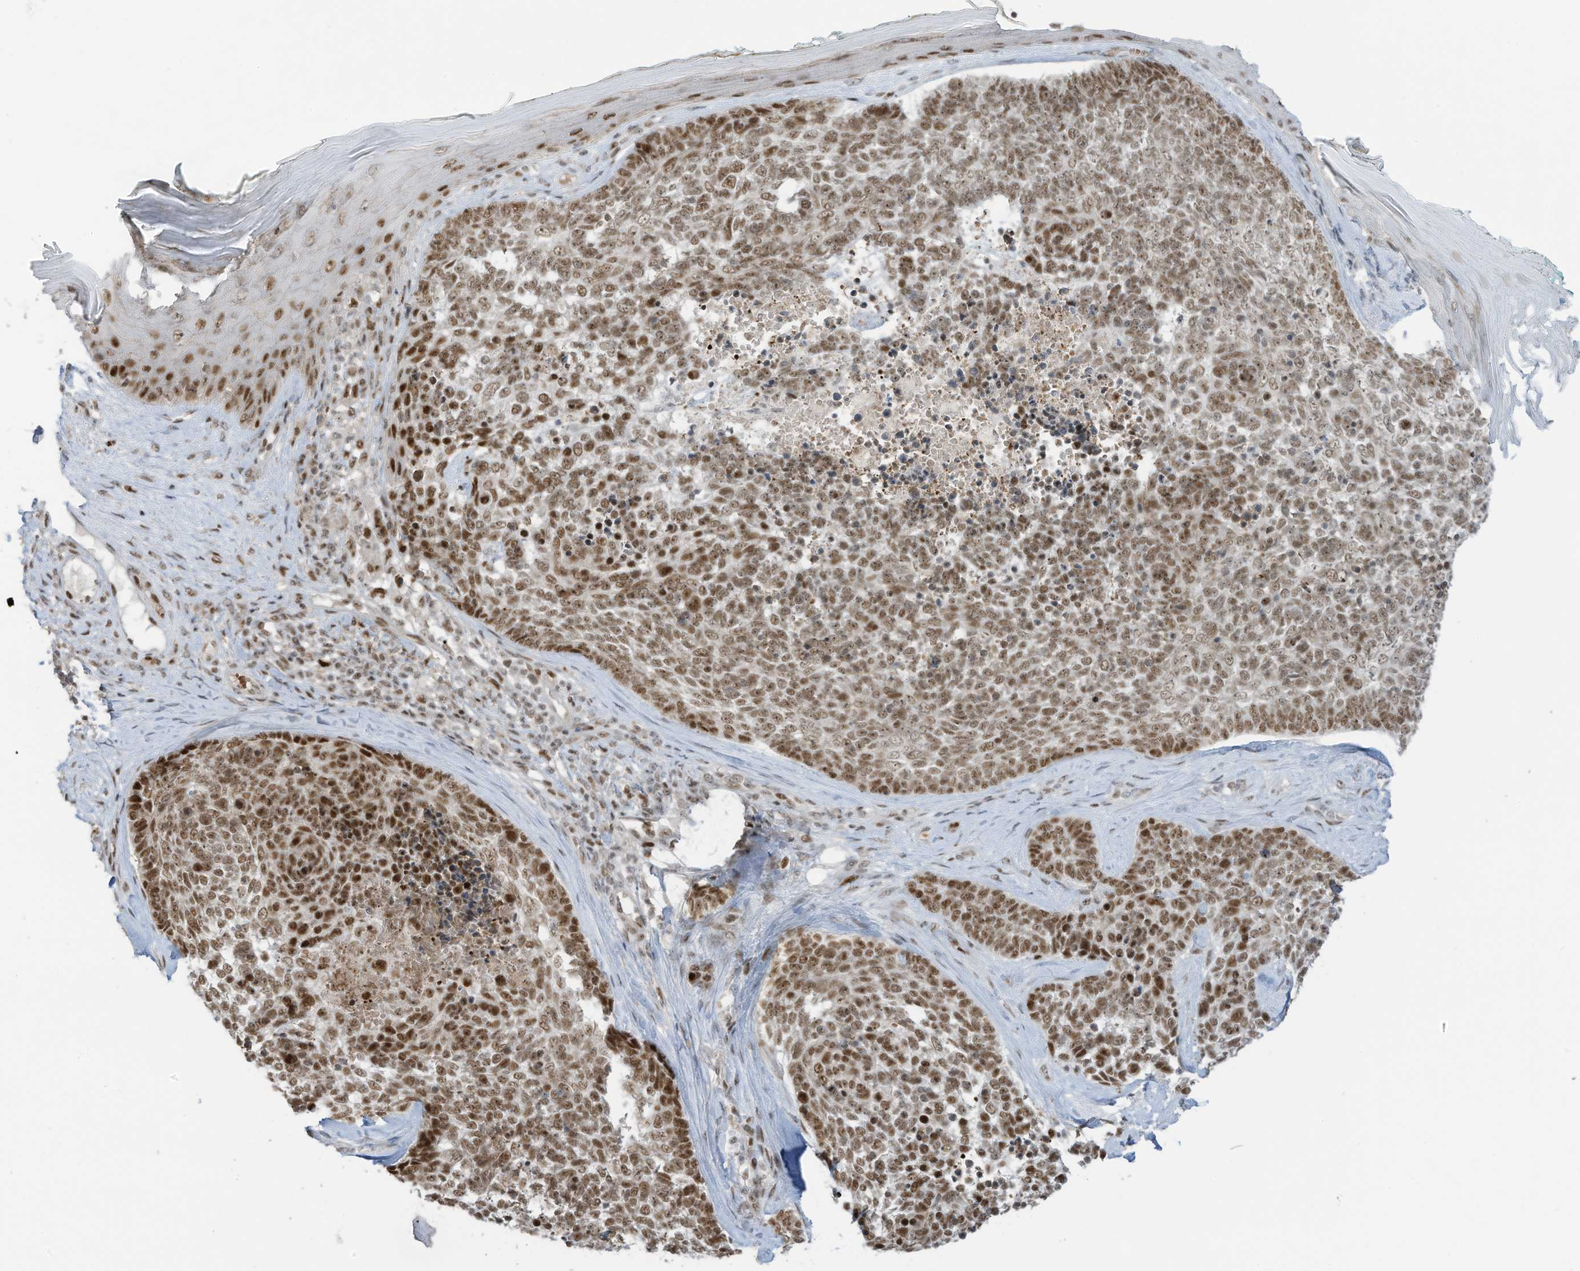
{"staining": {"intensity": "moderate", "quantity": ">75%", "location": "nuclear"}, "tissue": "skin cancer", "cell_type": "Tumor cells", "image_type": "cancer", "snomed": [{"axis": "morphology", "description": "Basal cell carcinoma"}, {"axis": "topography", "description": "Skin"}], "caption": "Human basal cell carcinoma (skin) stained with a protein marker demonstrates moderate staining in tumor cells.", "gene": "ZCWPW2", "patient": {"sex": "female", "age": 81}}